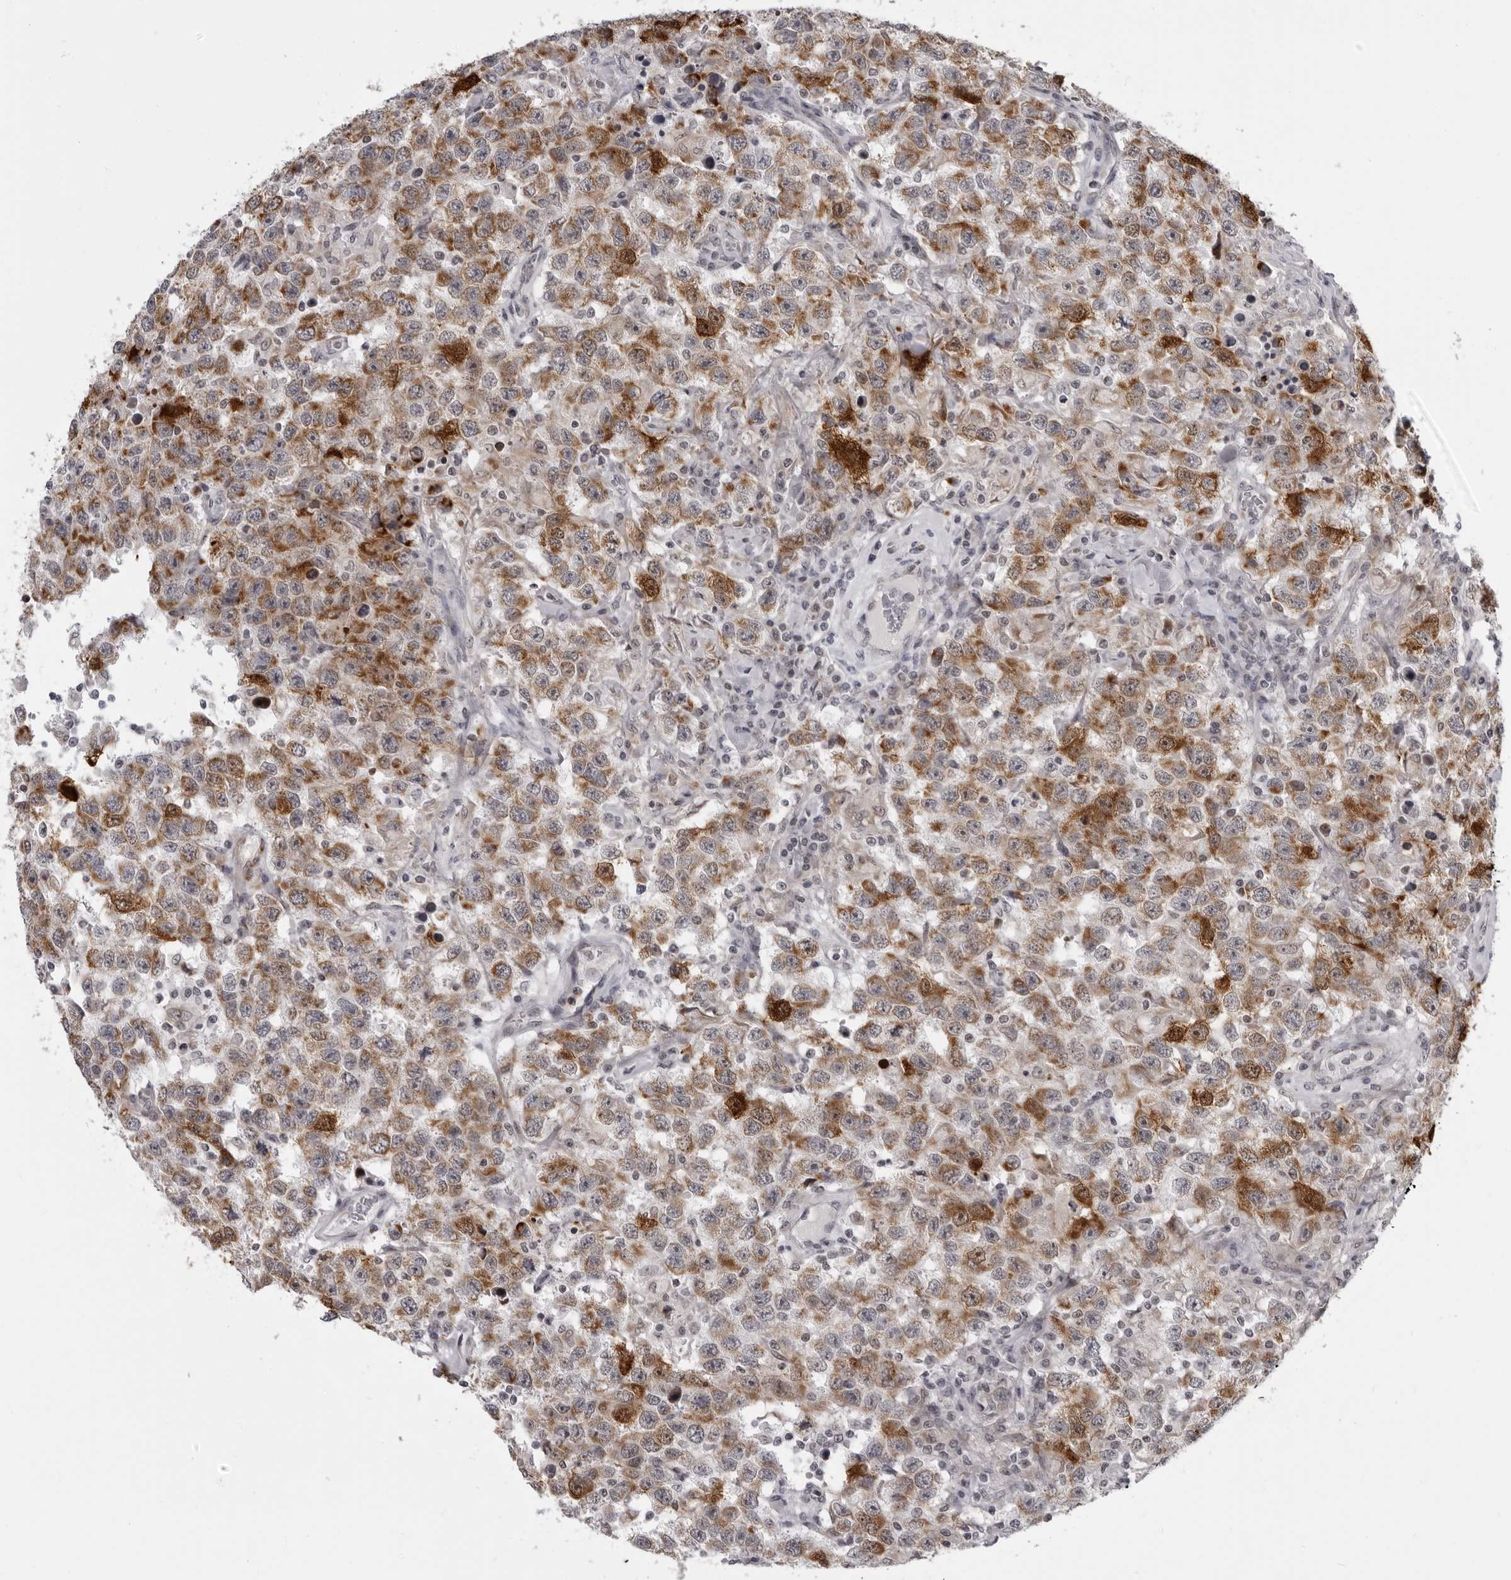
{"staining": {"intensity": "moderate", "quantity": ">75%", "location": "cytoplasmic/membranous"}, "tissue": "testis cancer", "cell_type": "Tumor cells", "image_type": "cancer", "snomed": [{"axis": "morphology", "description": "Seminoma, NOS"}, {"axis": "topography", "description": "Testis"}], "caption": "Seminoma (testis) stained with a brown dye reveals moderate cytoplasmic/membranous positive expression in about >75% of tumor cells.", "gene": "RTCA", "patient": {"sex": "male", "age": 41}}